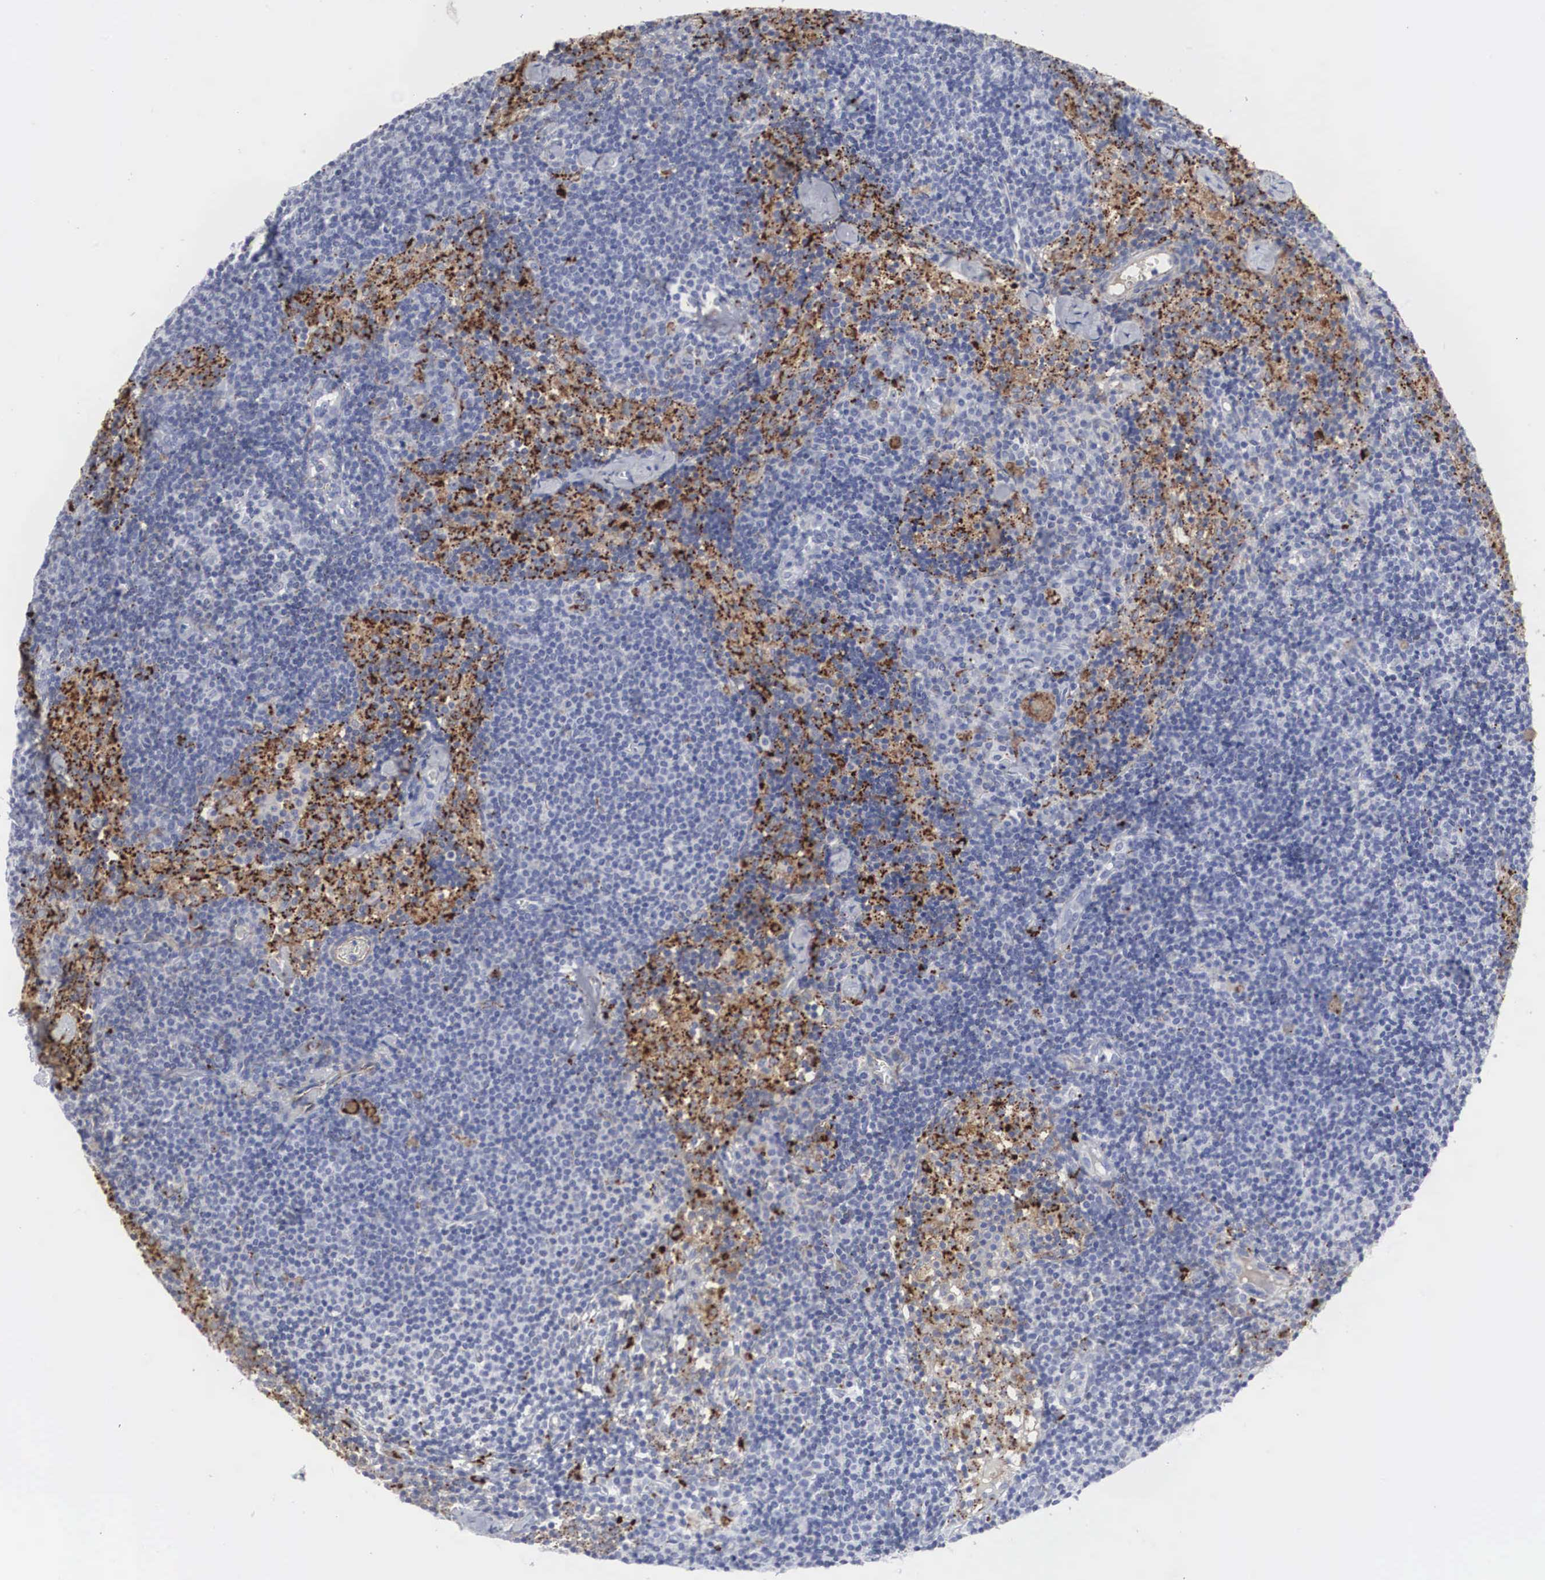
{"staining": {"intensity": "strong", "quantity": "<25%", "location": "cytoplasmic/membranous"}, "tissue": "lymph node", "cell_type": "Germinal center cells", "image_type": "normal", "snomed": [{"axis": "morphology", "description": "Normal tissue, NOS"}, {"axis": "topography", "description": "Lymph node"}], "caption": "Approximately <25% of germinal center cells in normal human lymph node reveal strong cytoplasmic/membranous protein staining as visualized by brown immunohistochemical staining.", "gene": "LGALS3BP", "patient": {"sex": "female", "age": 35}}